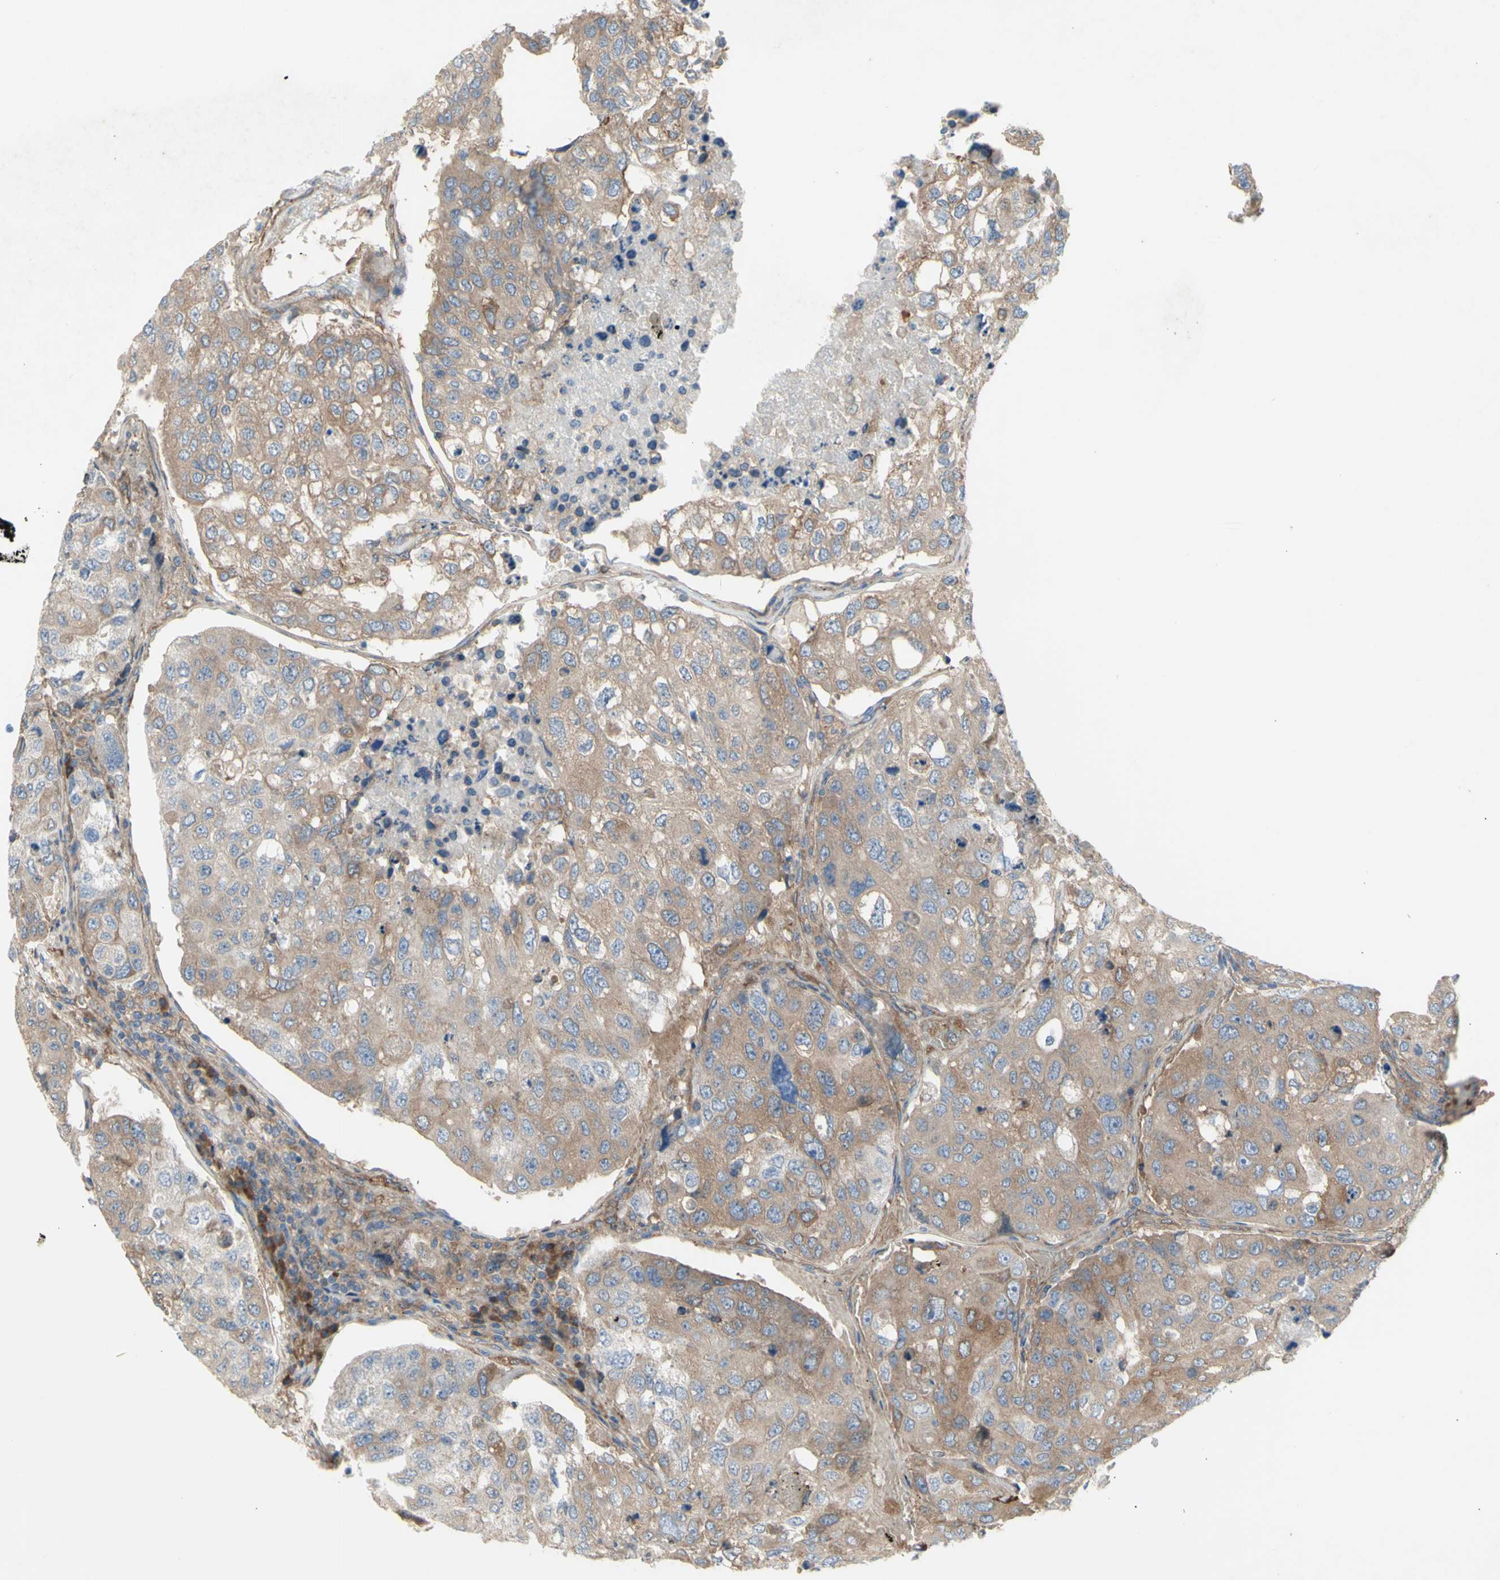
{"staining": {"intensity": "moderate", "quantity": "25%-75%", "location": "cytoplasmic/membranous"}, "tissue": "urothelial cancer", "cell_type": "Tumor cells", "image_type": "cancer", "snomed": [{"axis": "morphology", "description": "Urothelial carcinoma, High grade"}, {"axis": "topography", "description": "Lymph node"}, {"axis": "topography", "description": "Urinary bladder"}], "caption": "Moderate cytoplasmic/membranous positivity for a protein is present in about 25%-75% of tumor cells of urothelial cancer using immunohistochemistry (IHC).", "gene": "KLC1", "patient": {"sex": "male", "age": 51}}